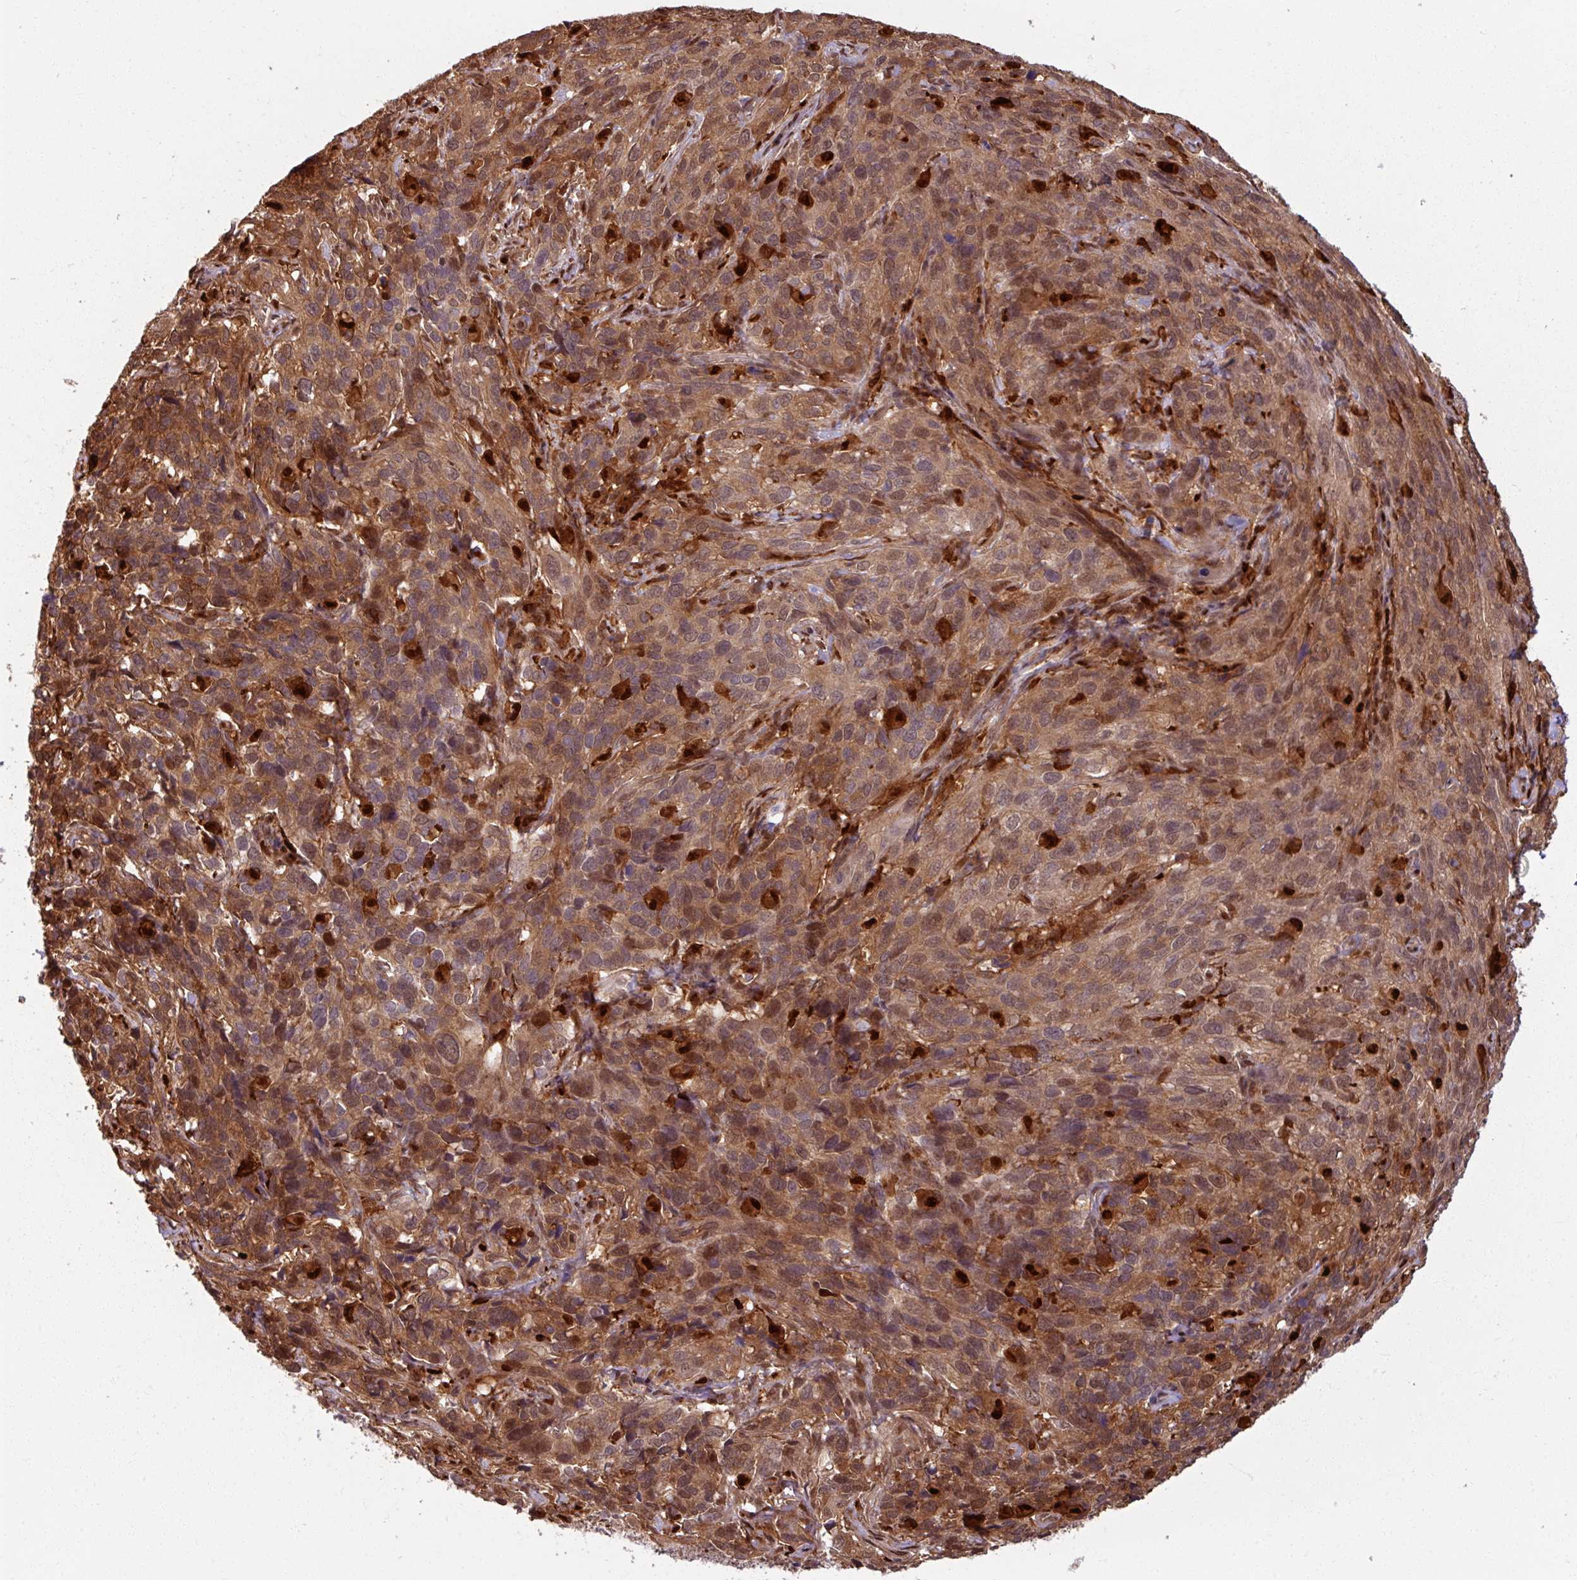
{"staining": {"intensity": "moderate", "quantity": ">75%", "location": "cytoplasmic/membranous,nuclear"}, "tissue": "cervical cancer", "cell_type": "Tumor cells", "image_type": "cancer", "snomed": [{"axis": "morphology", "description": "Squamous cell carcinoma, NOS"}, {"axis": "topography", "description": "Cervix"}], "caption": "IHC histopathology image of neoplastic tissue: human squamous cell carcinoma (cervical) stained using IHC reveals medium levels of moderate protein expression localized specifically in the cytoplasmic/membranous and nuclear of tumor cells, appearing as a cytoplasmic/membranous and nuclear brown color.", "gene": "KCTD11", "patient": {"sex": "female", "age": 51}}